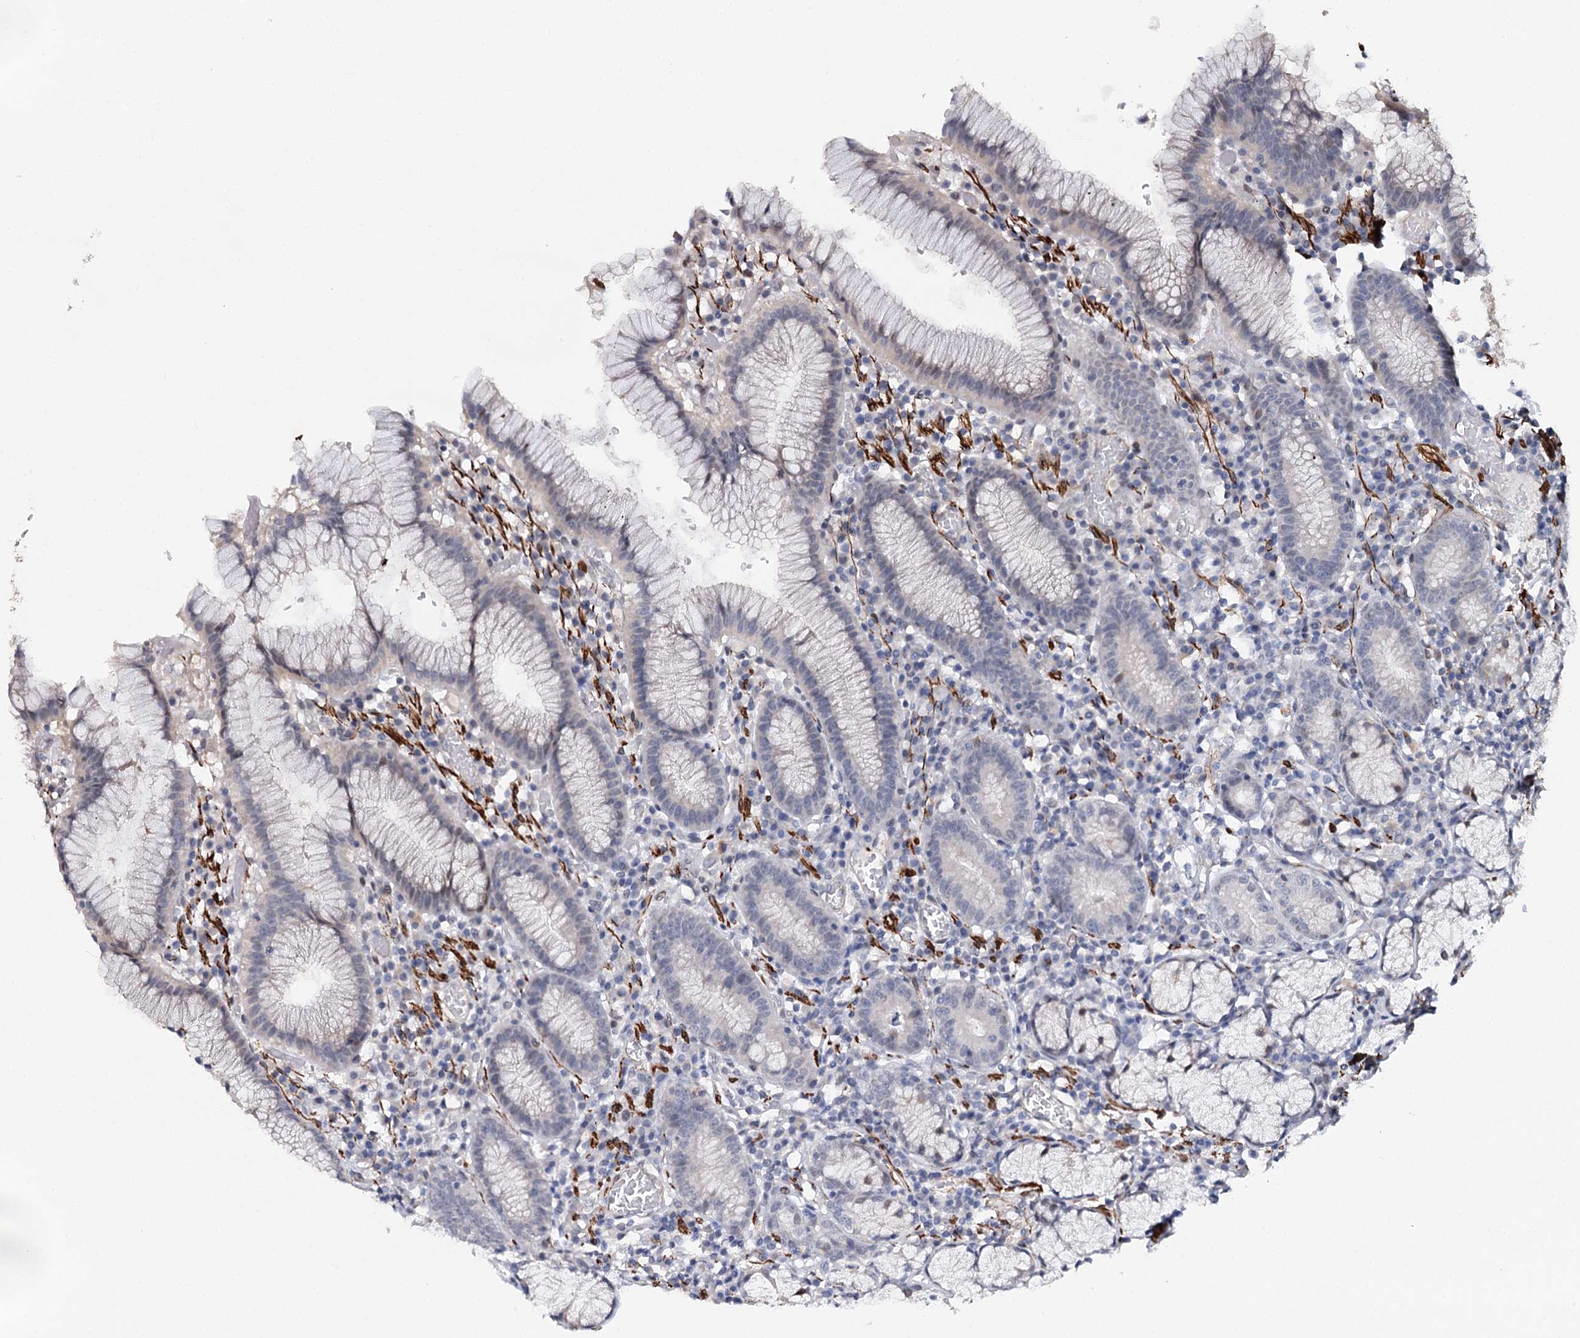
{"staining": {"intensity": "weak", "quantity": "25%-75%", "location": "cytoplasmic/membranous"}, "tissue": "stomach", "cell_type": "Glandular cells", "image_type": "normal", "snomed": [{"axis": "morphology", "description": "Normal tissue, NOS"}, {"axis": "topography", "description": "Stomach"}], "caption": "A micrograph showing weak cytoplasmic/membranous staining in about 25%-75% of glandular cells in normal stomach, as visualized by brown immunohistochemical staining.", "gene": "CFAP46", "patient": {"sex": "male", "age": 55}}